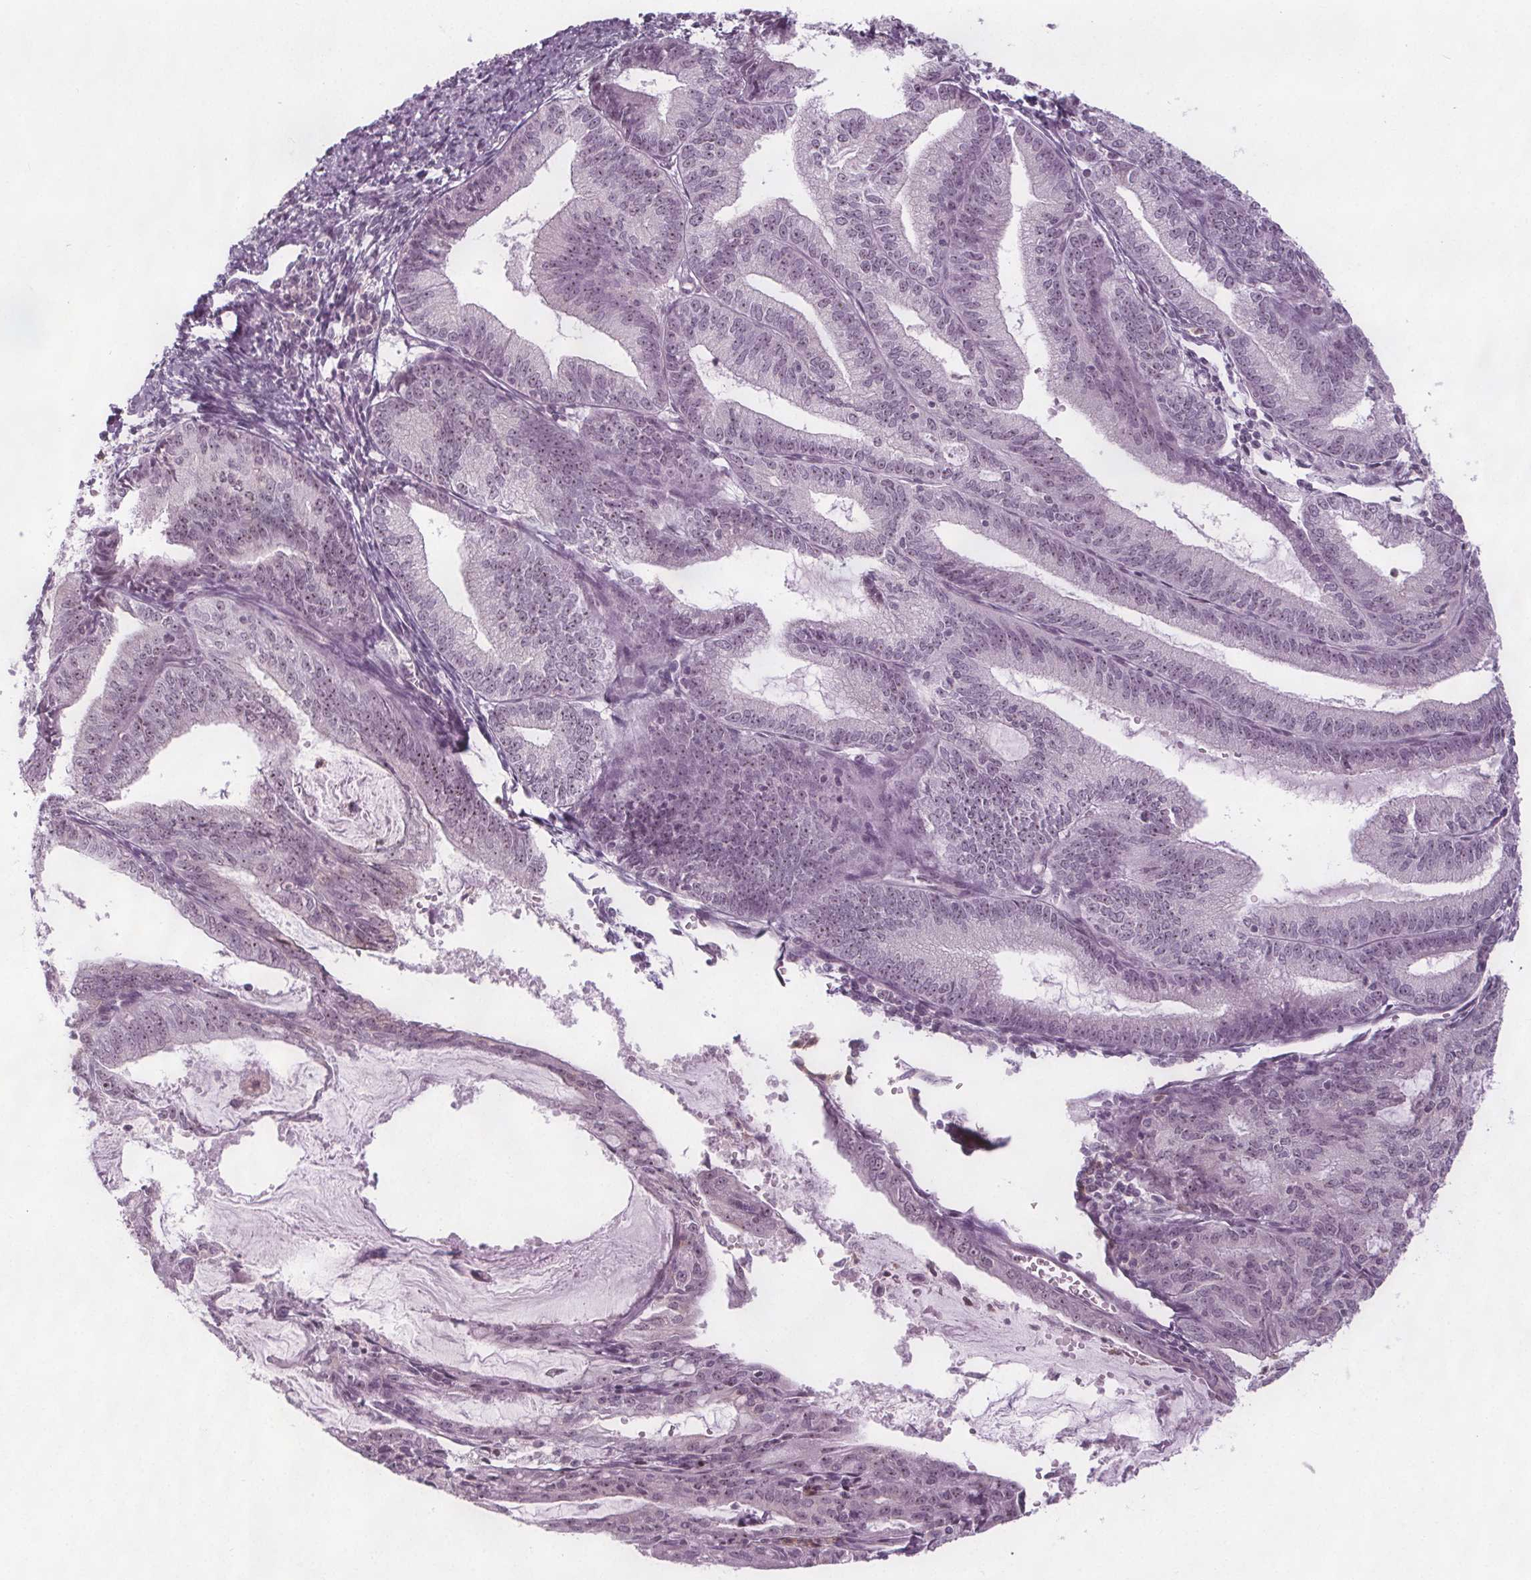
{"staining": {"intensity": "weak", "quantity": "<25%", "location": "nuclear"}, "tissue": "endometrial cancer", "cell_type": "Tumor cells", "image_type": "cancer", "snomed": [{"axis": "morphology", "description": "Adenocarcinoma, NOS"}, {"axis": "topography", "description": "Endometrium"}], "caption": "The immunohistochemistry (IHC) photomicrograph has no significant staining in tumor cells of endometrial adenocarcinoma tissue. (Immunohistochemistry, brightfield microscopy, high magnification).", "gene": "NOLC1", "patient": {"sex": "female", "age": 70}}